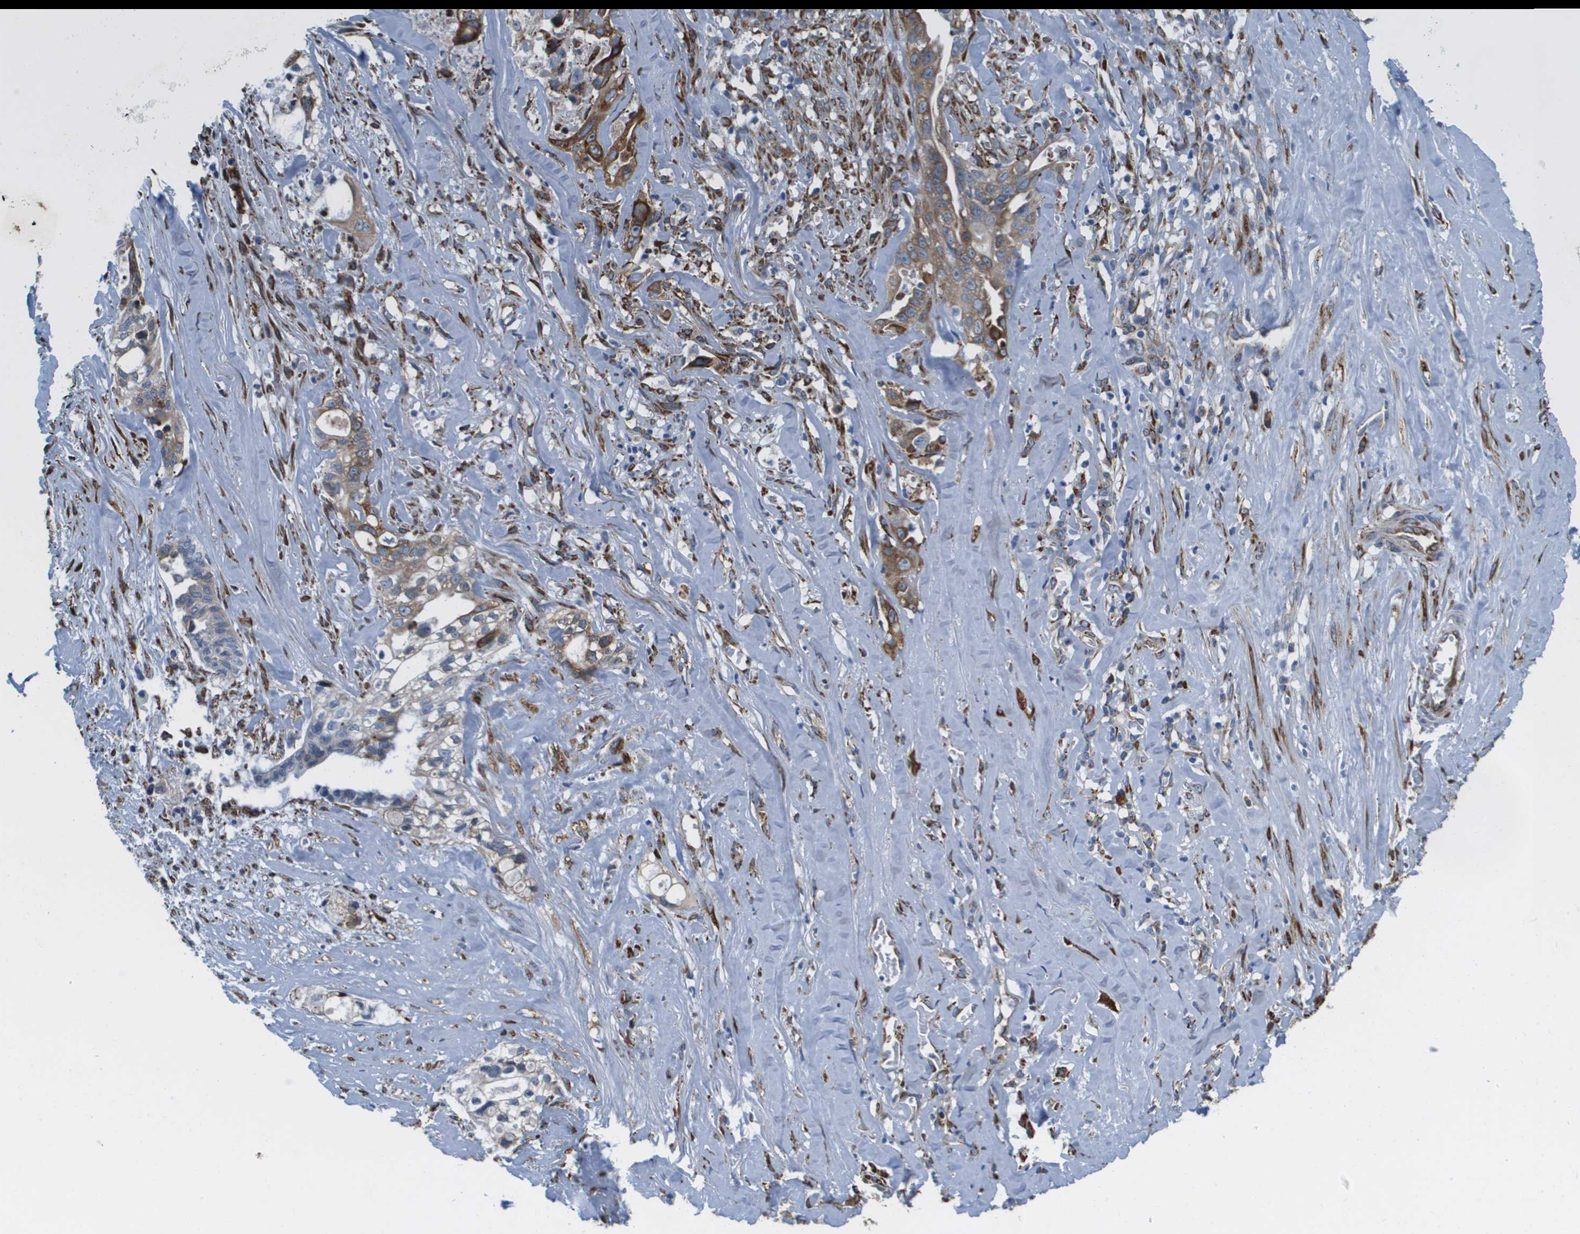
{"staining": {"intensity": "moderate", "quantity": ">75%", "location": "cytoplasmic/membranous"}, "tissue": "liver cancer", "cell_type": "Tumor cells", "image_type": "cancer", "snomed": [{"axis": "morphology", "description": "Cholangiocarcinoma"}, {"axis": "topography", "description": "Liver"}], "caption": "Liver cancer stained with DAB immunohistochemistry reveals medium levels of moderate cytoplasmic/membranous staining in approximately >75% of tumor cells. The protein of interest is shown in brown color, while the nuclei are stained blue.", "gene": "ST3GAL2", "patient": {"sex": "female", "age": 70}}